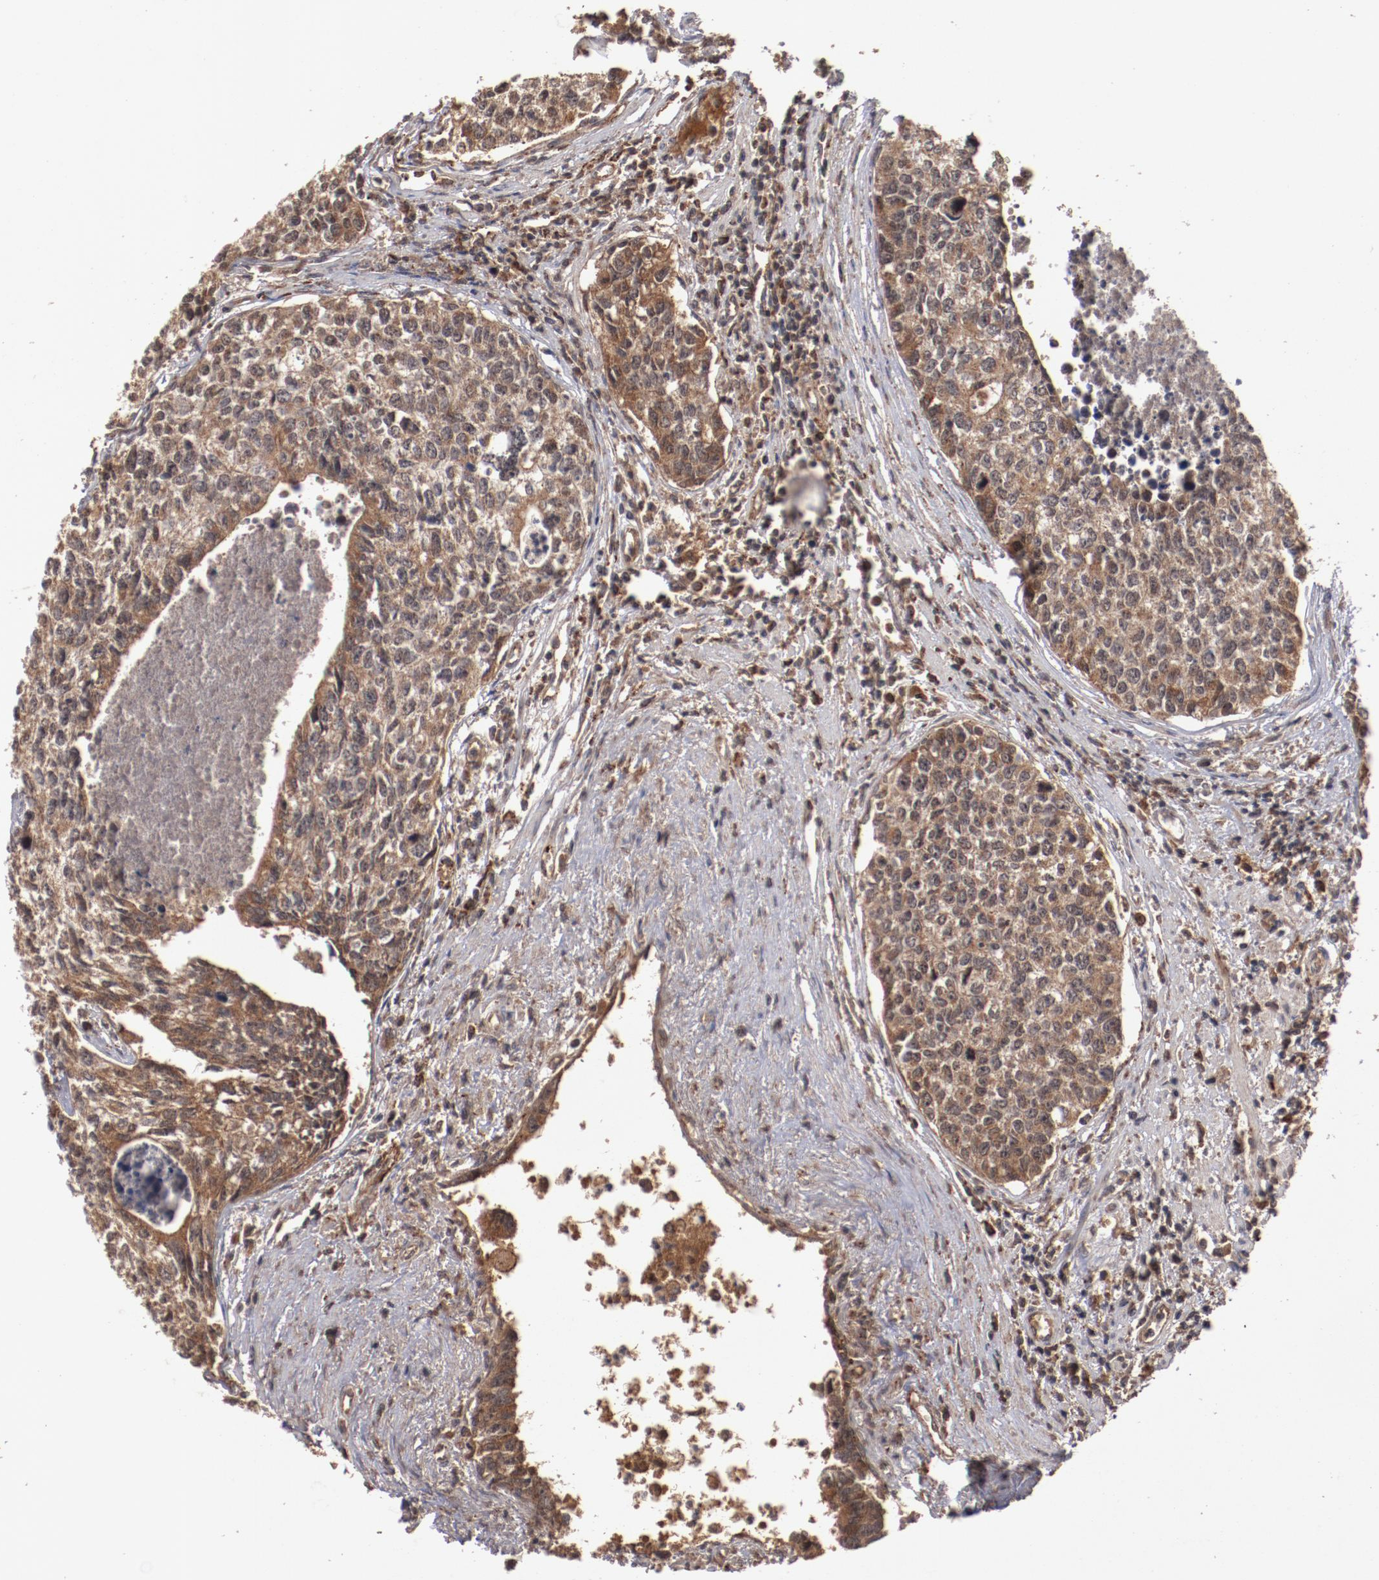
{"staining": {"intensity": "strong", "quantity": ">75%", "location": "cytoplasmic/membranous"}, "tissue": "urothelial cancer", "cell_type": "Tumor cells", "image_type": "cancer", "snomed": [{"axis": "morphology", "description": "Urothelial carcinoma, High grade"}, {"axis": "topography", "description": "Urinary bladder"}], "caption": "Urothelial cancer was stained to show a protein in brown. There is high levels of strong cytoplasmic/membranous staining in approximately >75% of tumor cells.", "gene": "TENM1", "patient": {"sex": "male", "age": 81}}